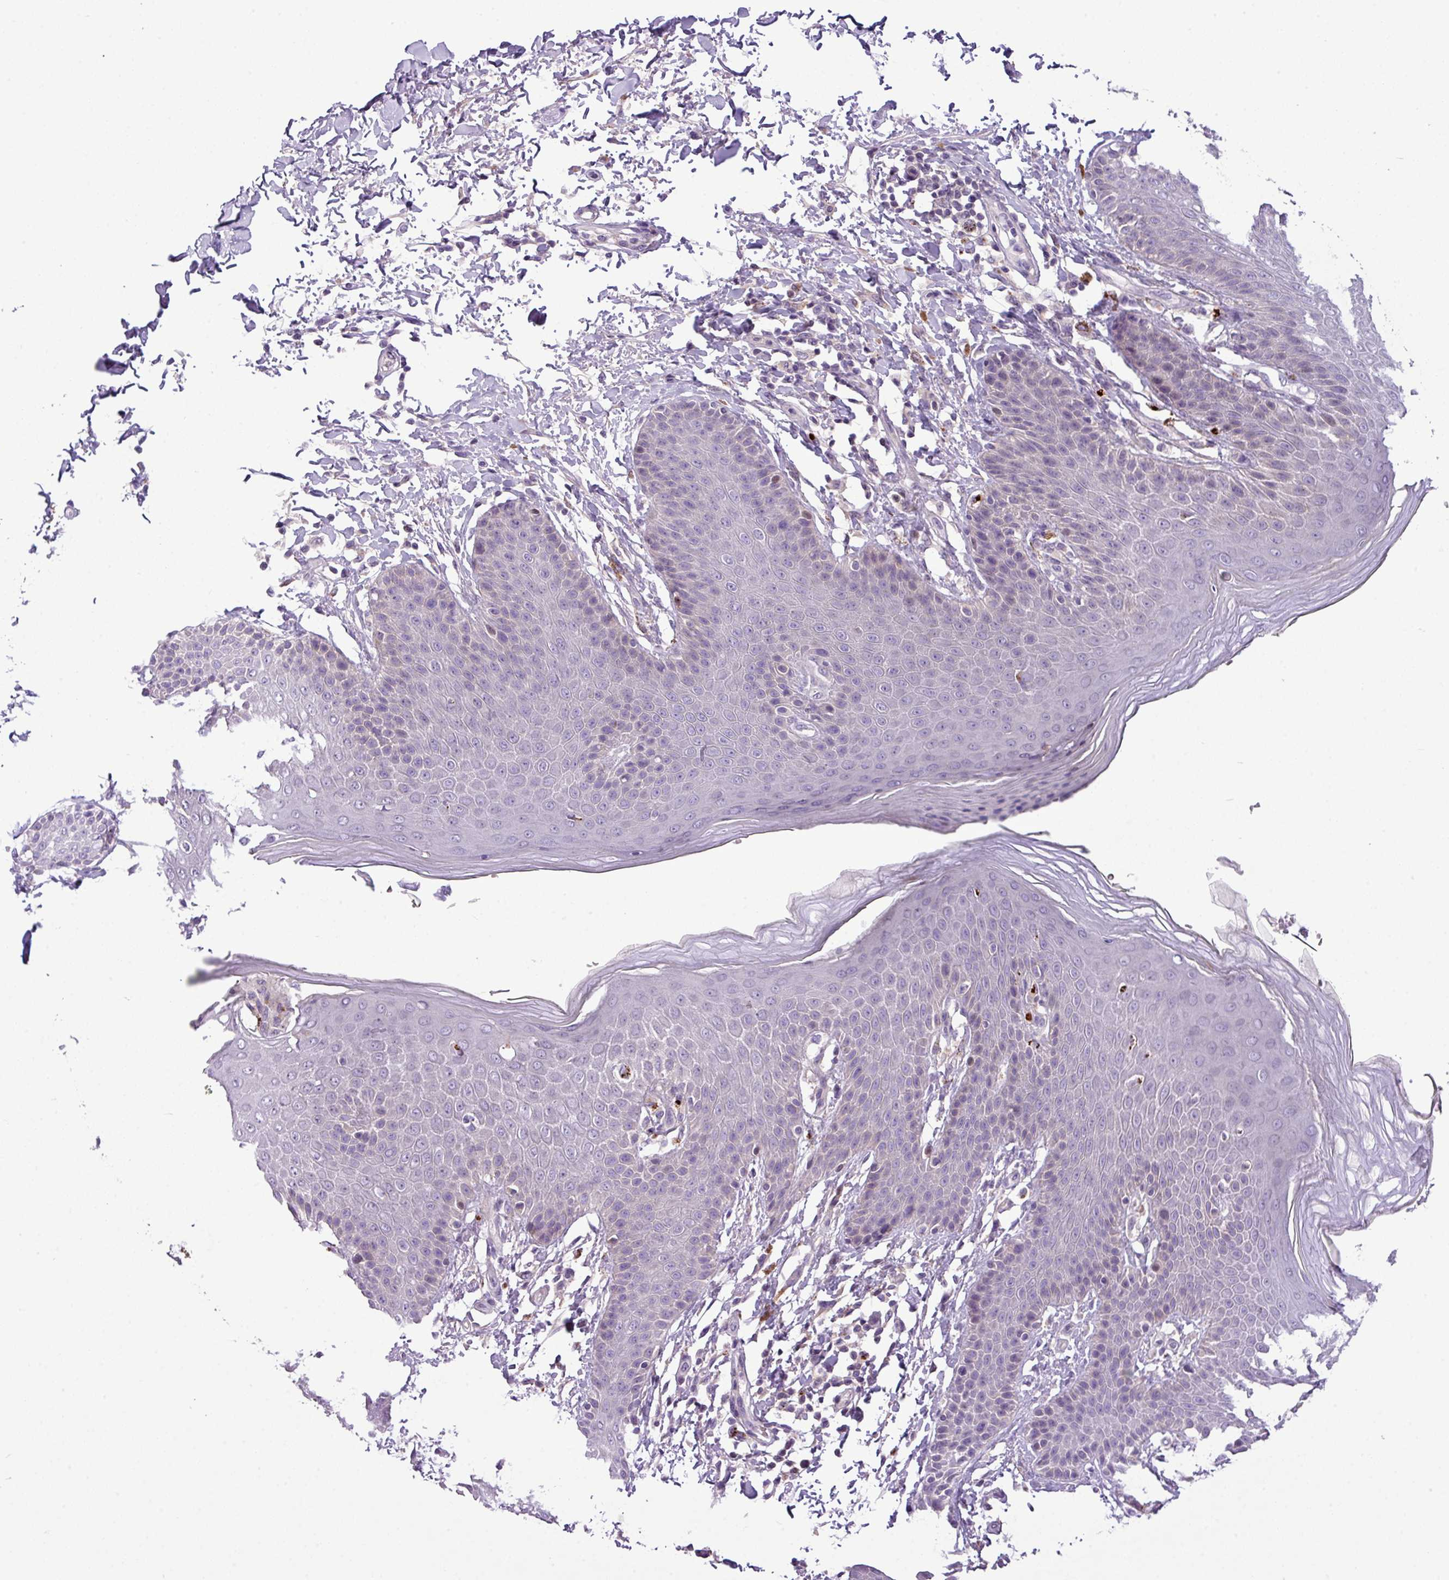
{"staining": {"intensity": "strong", "quantity": "<25%", "location": "cytoplasmic/membranous"}, "tissue": "skin", "cell_type": "Epidermal cells", "image_type": "normal", "snomed": [{"axis": "morphology", "description": "Normal tissue, NOS"}, {"axis": "topography", "description": "Peripheral nerve tissue"}], "caption": "Approximately <25% of epidermal cells in benign human skin demonstrate strong cytoplasmic/membranous protein expression as visualized by brown immunohistochemical staining.", "gene": "IL17A", "patient": {"sex": "male", "age": 51}}